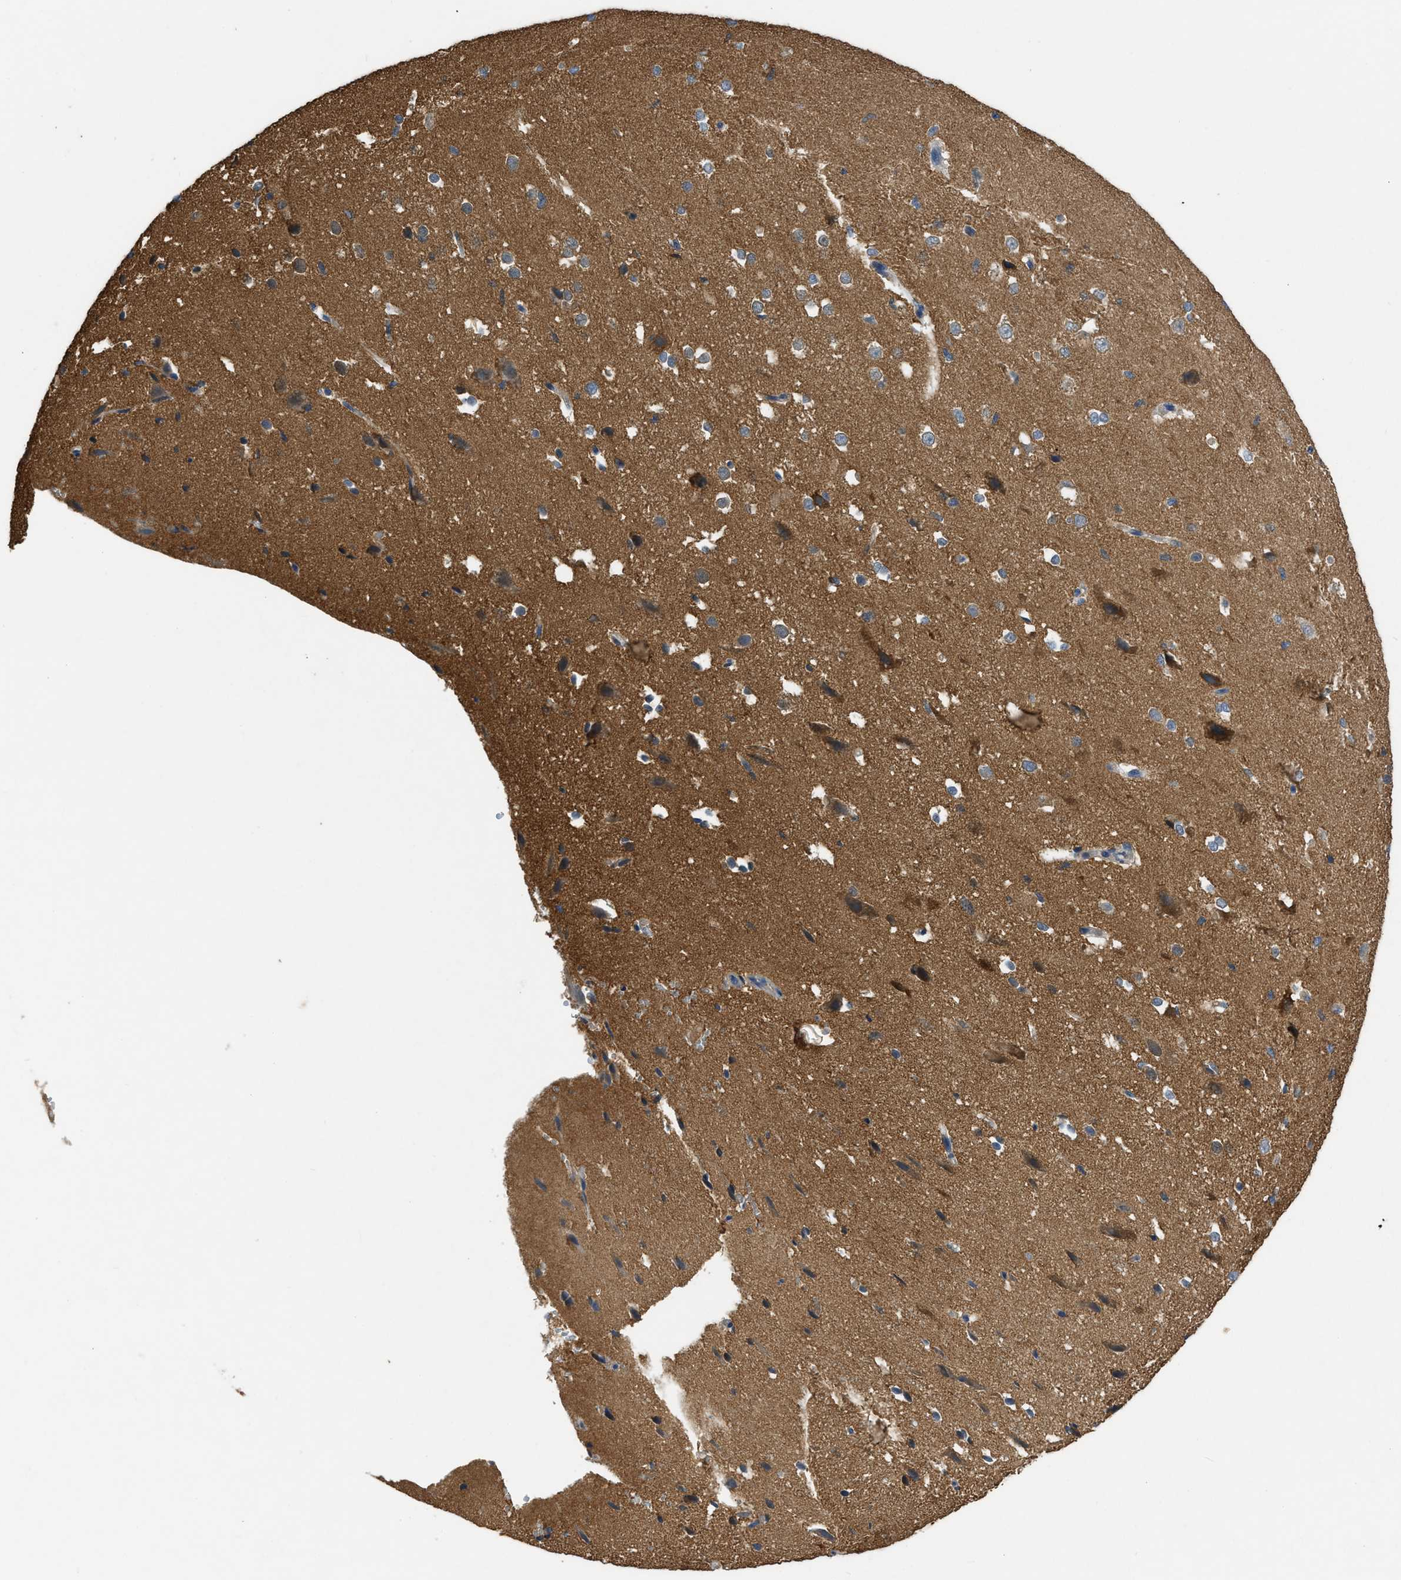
{"staining": {"intensity": "negative", "quantity": "none", "location": "none"}, "tissue": "cerebral cortex", "cell_type": "Endothelial cells", "image_type": "normal", "snomed": [{"axis": "morphology", "description": "Normal tissue, NOS"}, {"axis": "morphology", "description": "Developmental malformation"}, {"axis": "topography", "description": "Cerebral cortex"}], "caption": "The image displays no significant staining in endothelial cells of cerebral cortex.", "gene": "PPP3CA", "patient": {"sex": "female", "age": 30}}